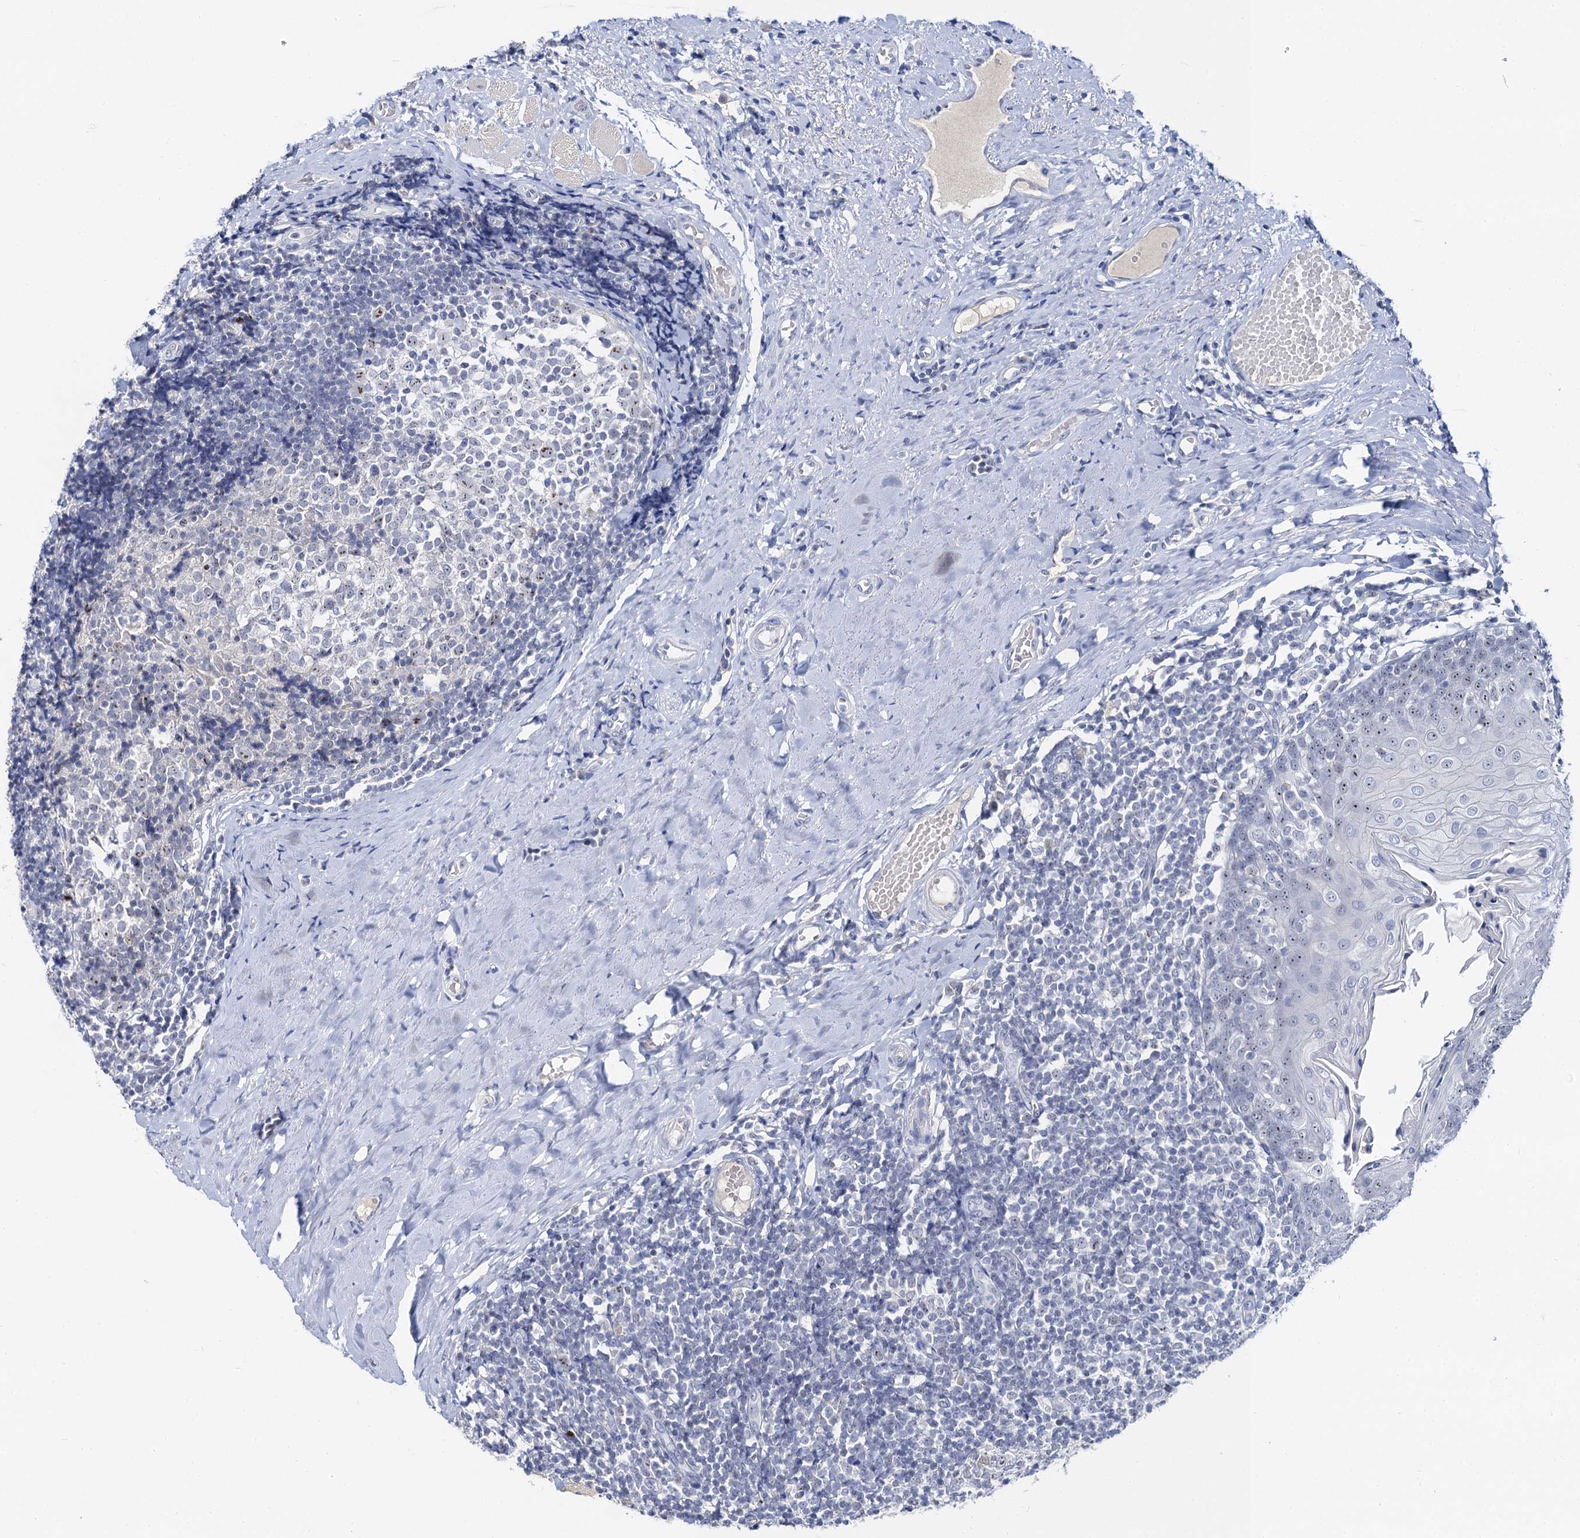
{"staining": {"intensity": "moderate", "quantity": "<25%", "location": "nuclear"}, "tissue": "tonsil", "cell_type": "Germinal center cells", "image_type": "normal", "snomed": [{"axis": "morphology", "description": "Normal tissue, NOS"}, {"axis": "topography", "description": "Tonsil"}], "caption": "Tonsil stained with IHC reveals moderate nuclear expression in approximately <25% of germinal center cells. (IHC, brightfield microscopy, high magnification).", "gene": "NOP2", "patient": {"sex": "female", "age": 19}}